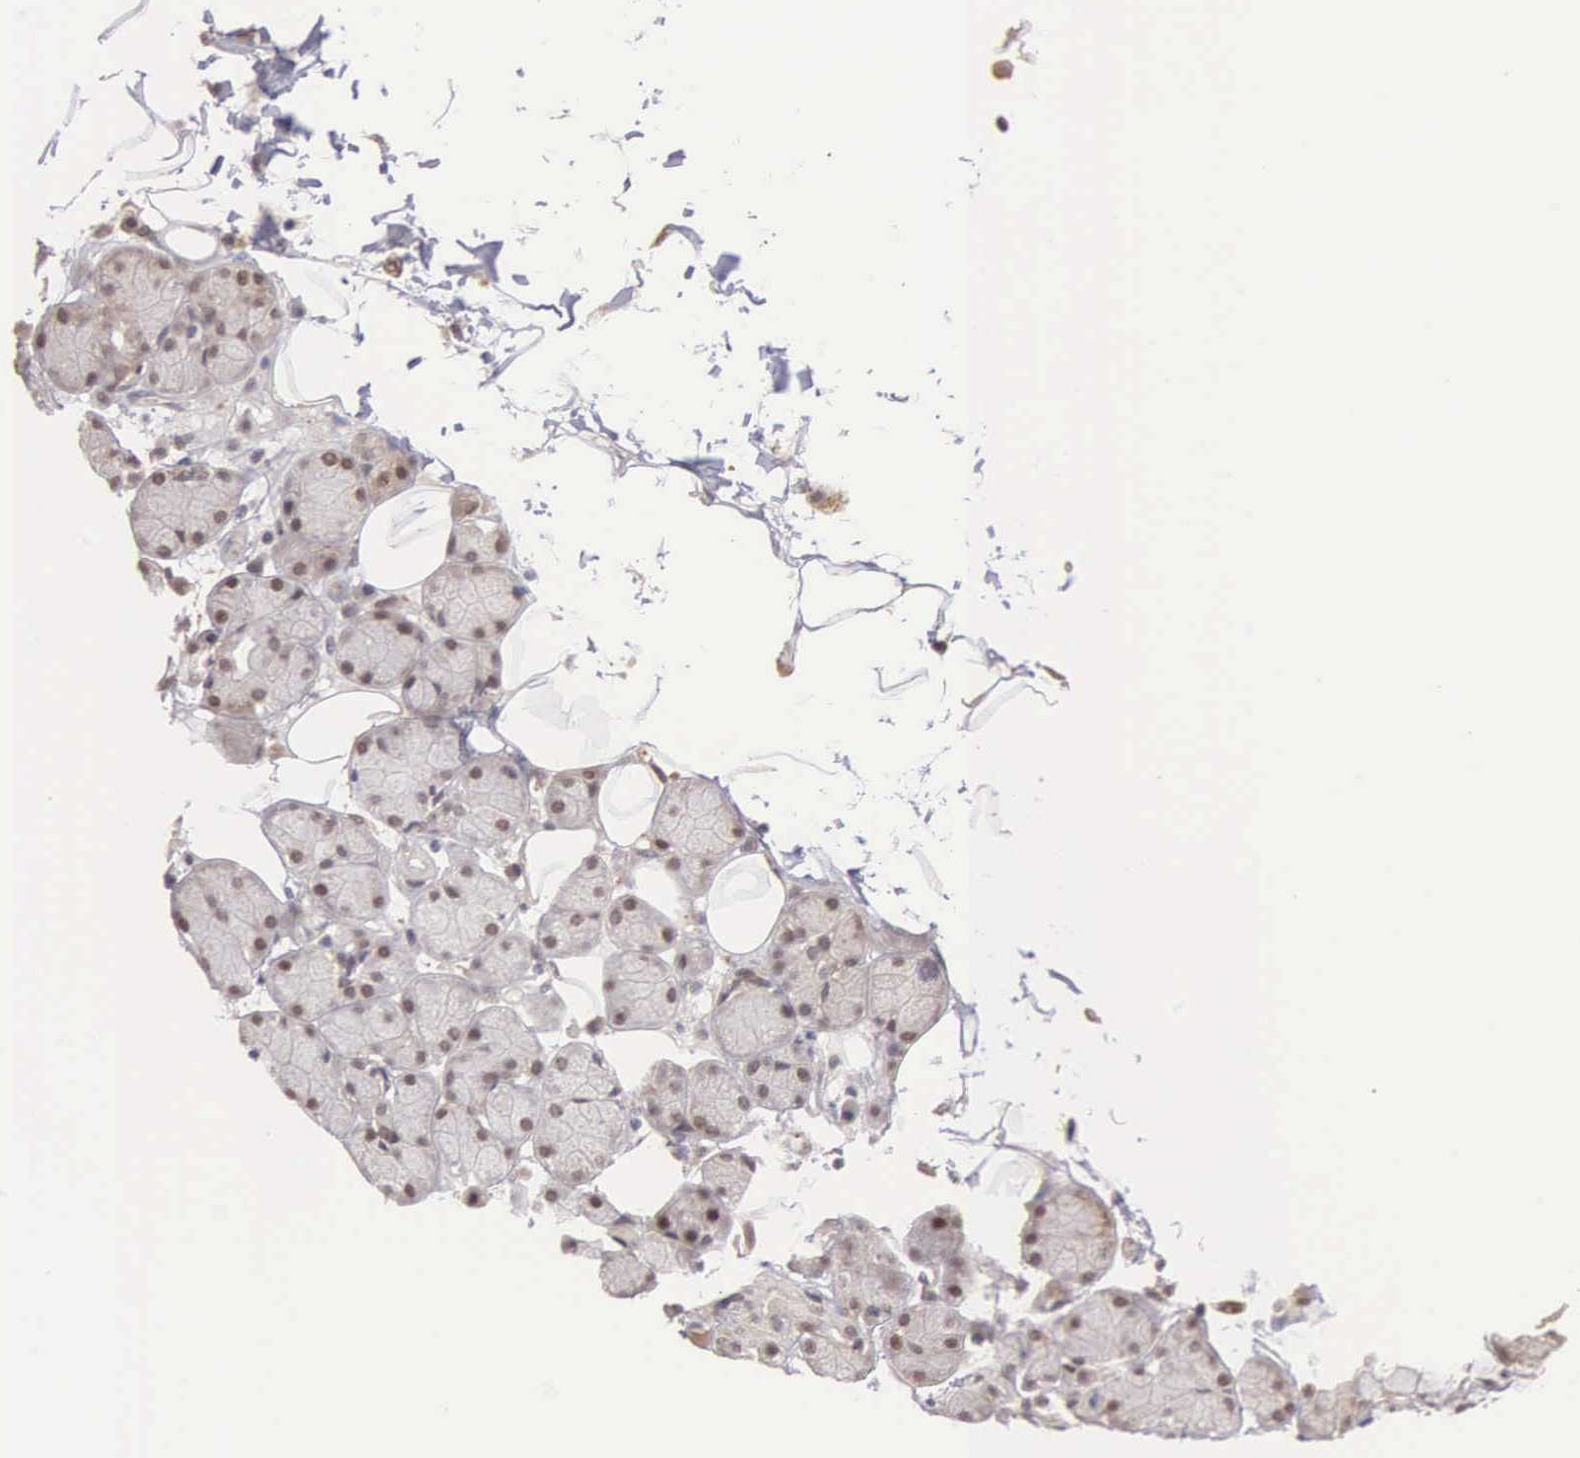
{"staining": {"intensity": "weak", "quantity": "25%-75%", "location": "nuclear"}, "tissue": "salivary gland", "cell_type": "Glandular cells", "image_type": "normal", "snomed": [{"axis": "morphology", "description": "Normal tissue, NOS"}, {"axis": "topography", "description": "Salivary gland"}], "caption": "Immunohistochemical staining of unremarkable human salivary gland displays 25%-75% levels of weak nuclear protein staining in approximately 25%-75% of glandular cells. Nuclei are stained in blue.", "gene": "HMGXB4", "patient": {"sex": "male", "age": 54}}